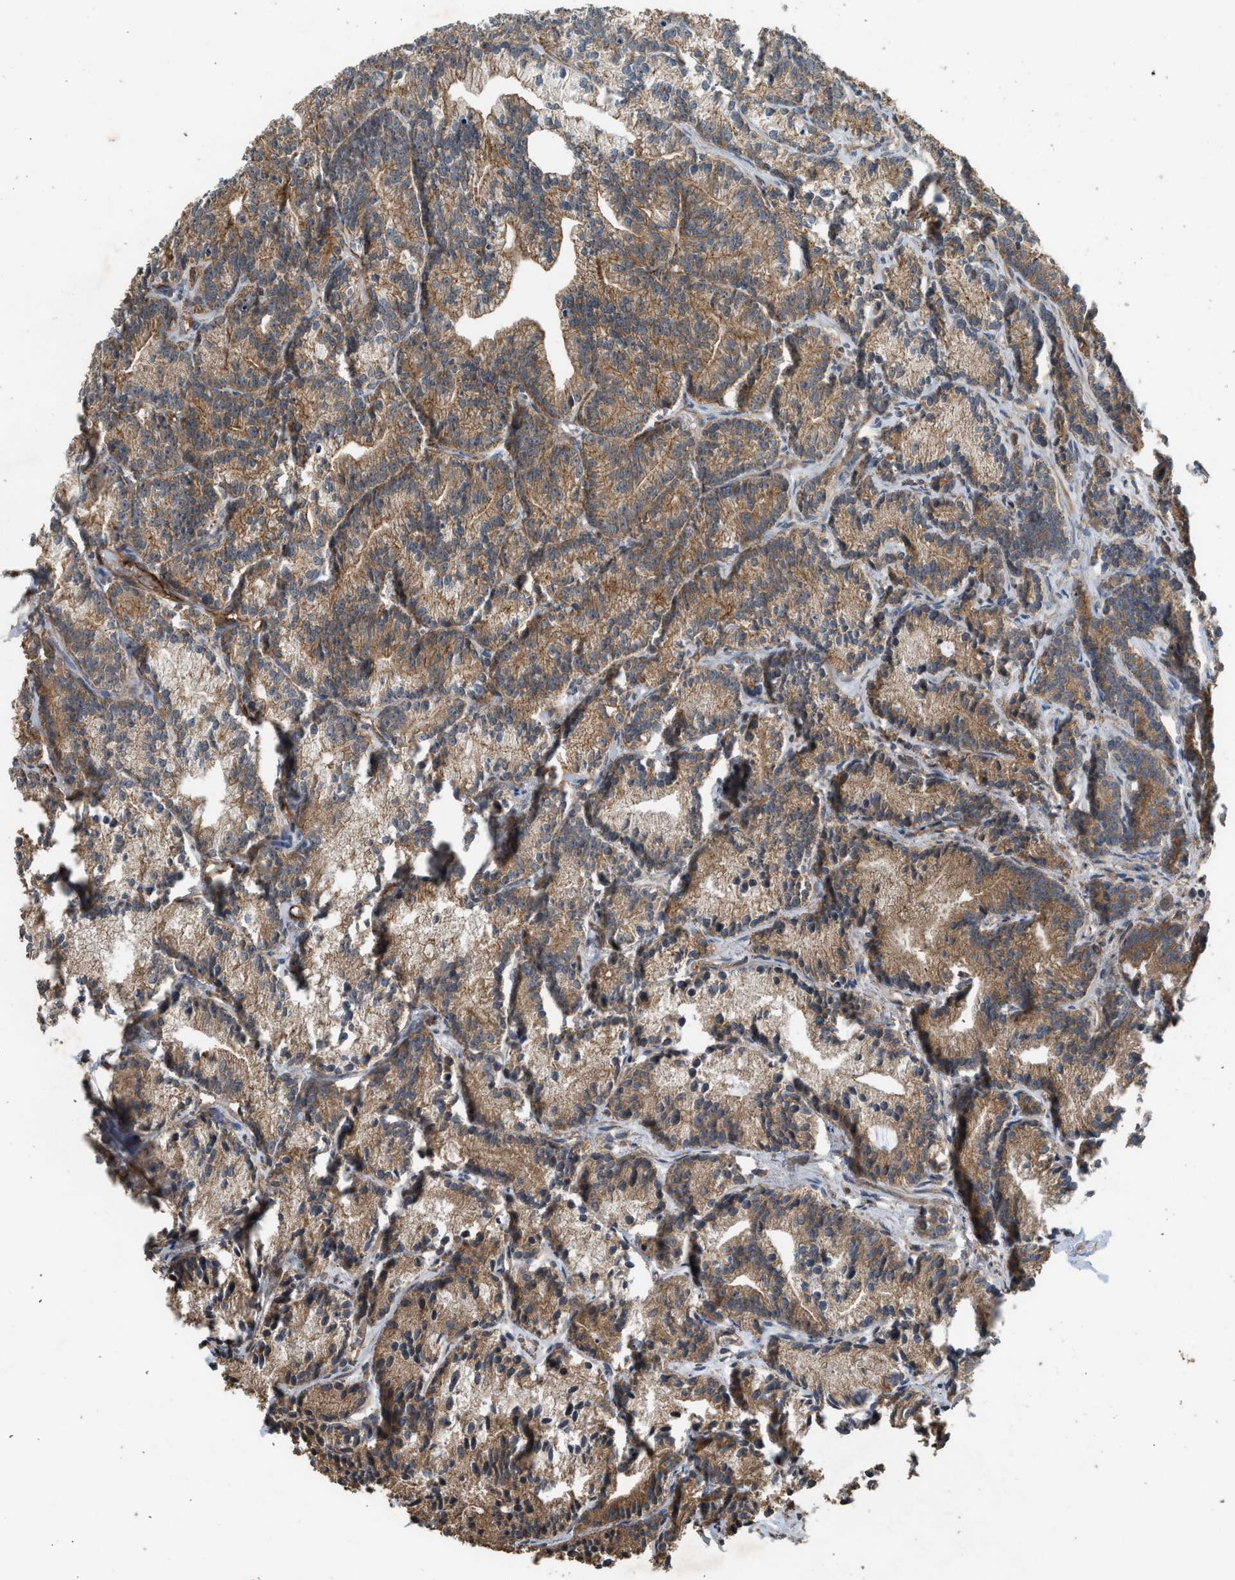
{"staining": {"intensity": "moderate", "quantity": ">75%", "location": "cytoplasmic/membranous"}, "tissue": "prostate cancer", "cell_type": "Tumor cells", "image_type": "cancer", "snomed": [{"axis": "morphology", "description": "Adenocarcinoma, Low grade"}, {"axis": "topography", "description": "Prostate"}], "caption": "This histopathology image shows IHC staining of human prostate cancer (adenocarcinoma (low-grade)), with medium moderate cytoplasmic/membranous staining in approximately >75% of tumor cells.", "gene": "HIP1R", "patient": {"sex": "male", "age": 89}}